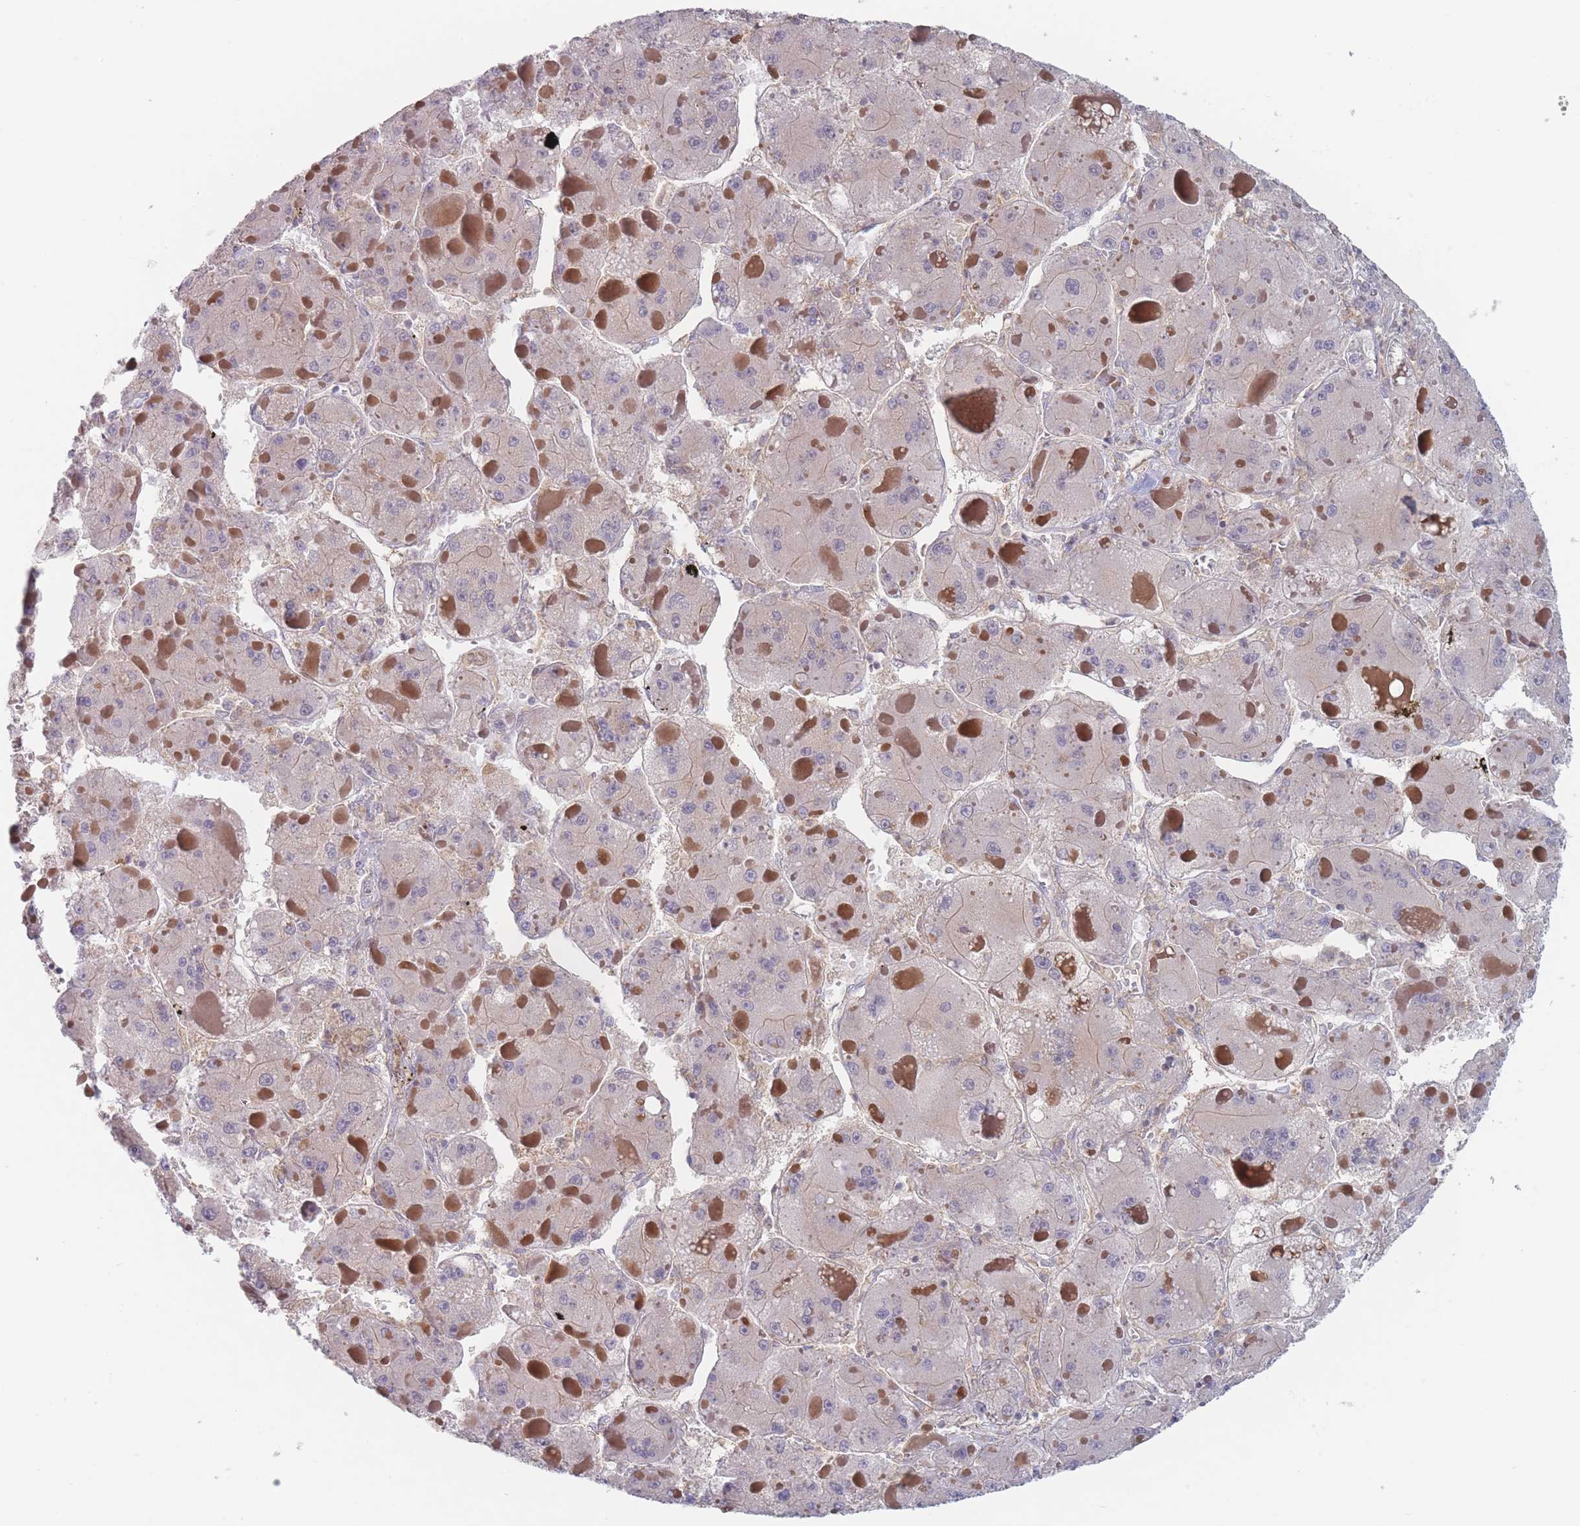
{"staining": {"intensity": "negative", "quantity": "none", "location": "none"}, "tissue": "liver cancer", "cell_type": "Tumor cells", "image_type": "cancer", "snomed": [{"axis": "morphology", "description": "Carcinoma, Hepatocellular, NOS"}, {"axis": "topography", "description": "Liver"}], "caption": "Immunohistochemistry image of liver cancer (hepatocellular carcinoma) stained for a protein (brown), which exhibits no expression in tumor cells.", "gene": "EFCC1", "patient": {"sex": "female", "age": 73}}